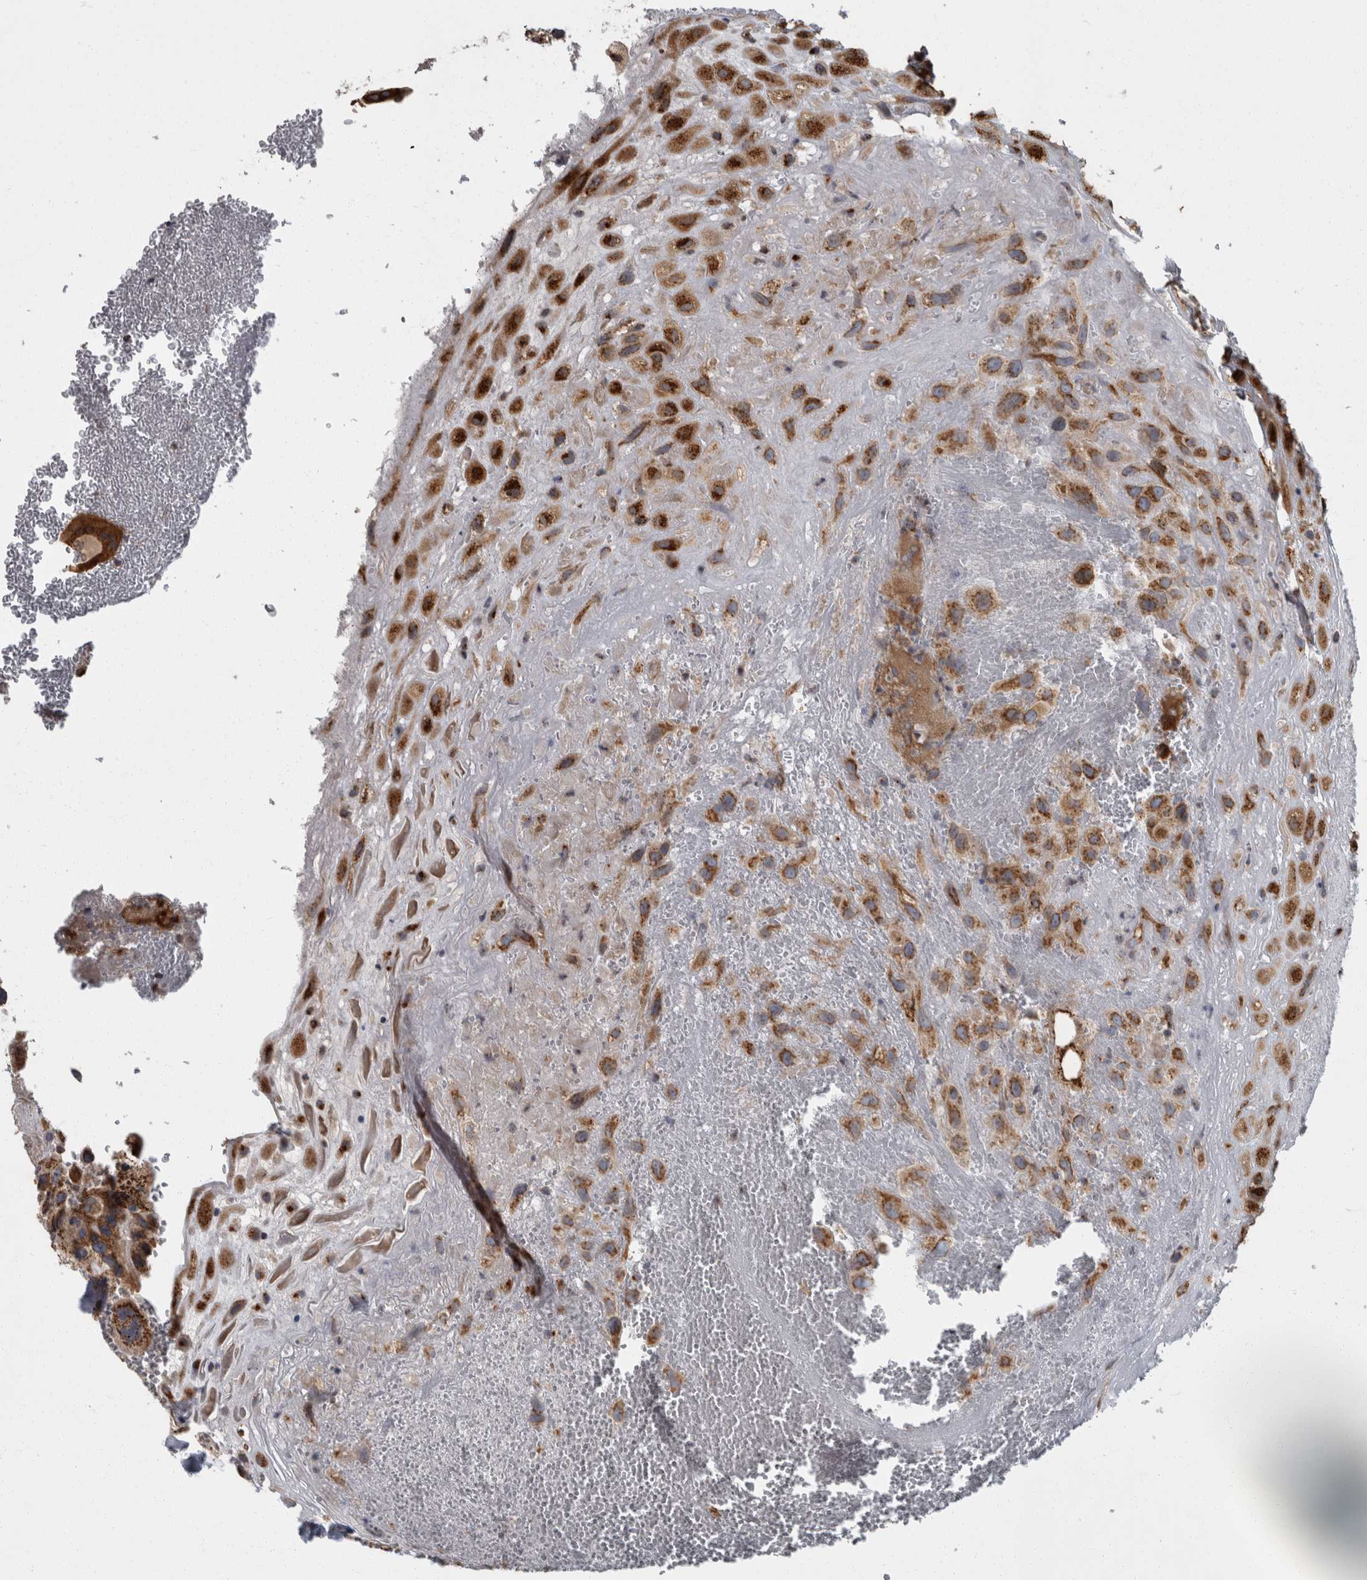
{"staining": {"intensity": "strong", "quantity": ">75%", "location": "cytoplasmic/membranous"}, "tissue": "placenta", "cell_type": "Decidual cells", "image_type": "normal", "snomed": [{"axis": "morphology", "description": "Normal tissue, NOS"}, {"axis": "topography", "description": "Placenta"}], "caption": "High-magnification brightfield microscopy of benign placenta stained with DAB (3,3'-diaminobenzidine) (brown) and counterstained with hematoxylin (blue). decidual cells exhibit strong cytoplasmic/membranous staining is seen in approximately>75% of cells. The staining was performed using DAB, with brown indicating positive protein expression. Nuclei are stained blue with hematoxylin.", "gene": "LMAN2L", "patient": {"sex": "female", "age": 35}}